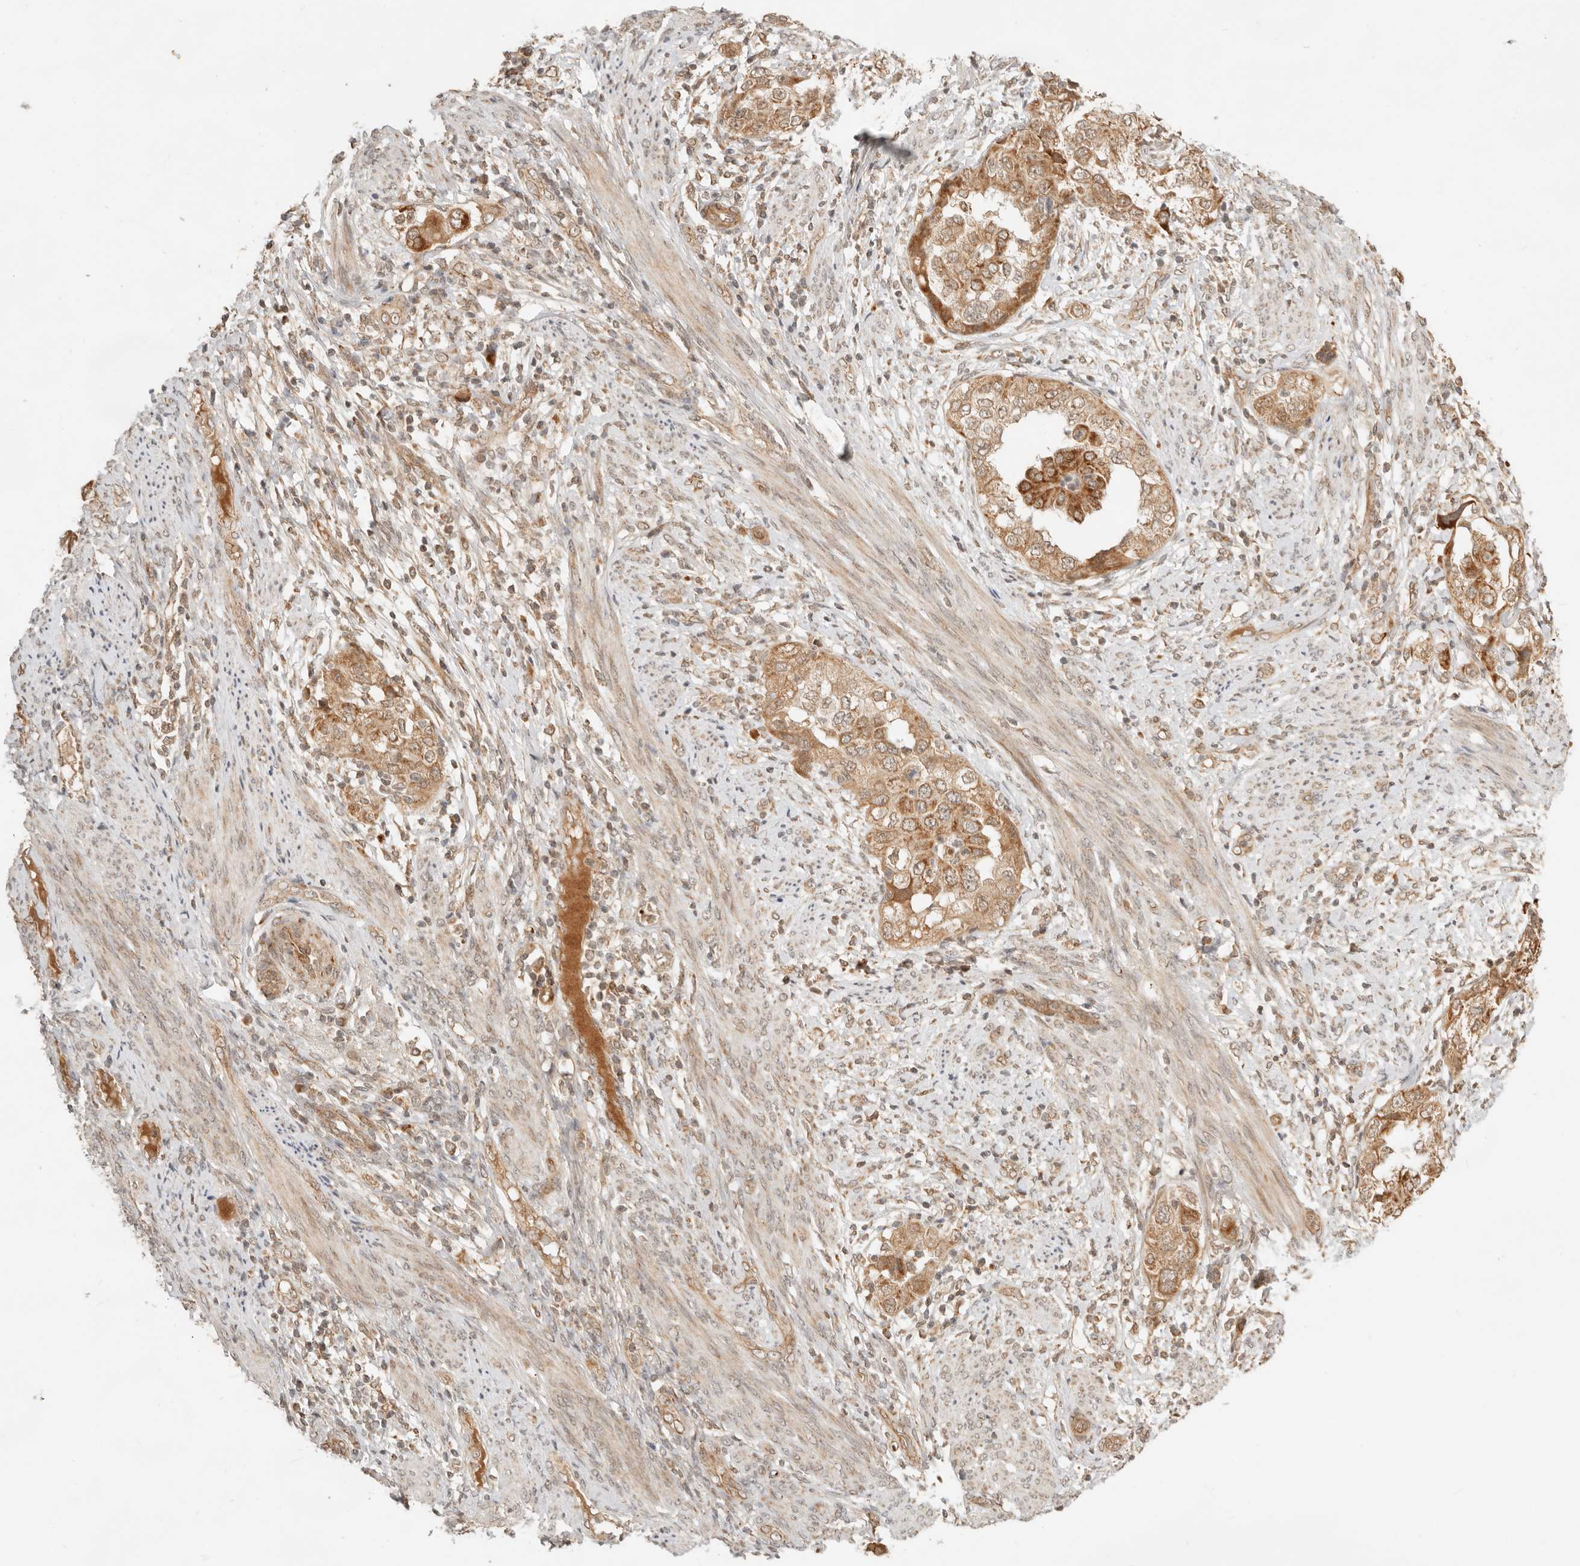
{"staining": {"intensity": "moderate", "quantity": ">75%", "location": "cytoplasmic/membranous"}, "tissue": "endometrial cancer", "cell_type": "Tumor cells", "image_type": "cancer", "snomed": [{"axis": "morphology", "description": "Adenocarcinoma, NOS"}, {"axis": "topography", "description": "Endometrium"}], "caption": "Immunohistochemistry (IHC) of human endometrial cancer (adenocarcinoma) exhibits medium levels of moderate cytoplasmic/membranous staining in about >75% of tumor cells.", "gene": "BAALC", "patient": {"sex": "female", "age": 85}}